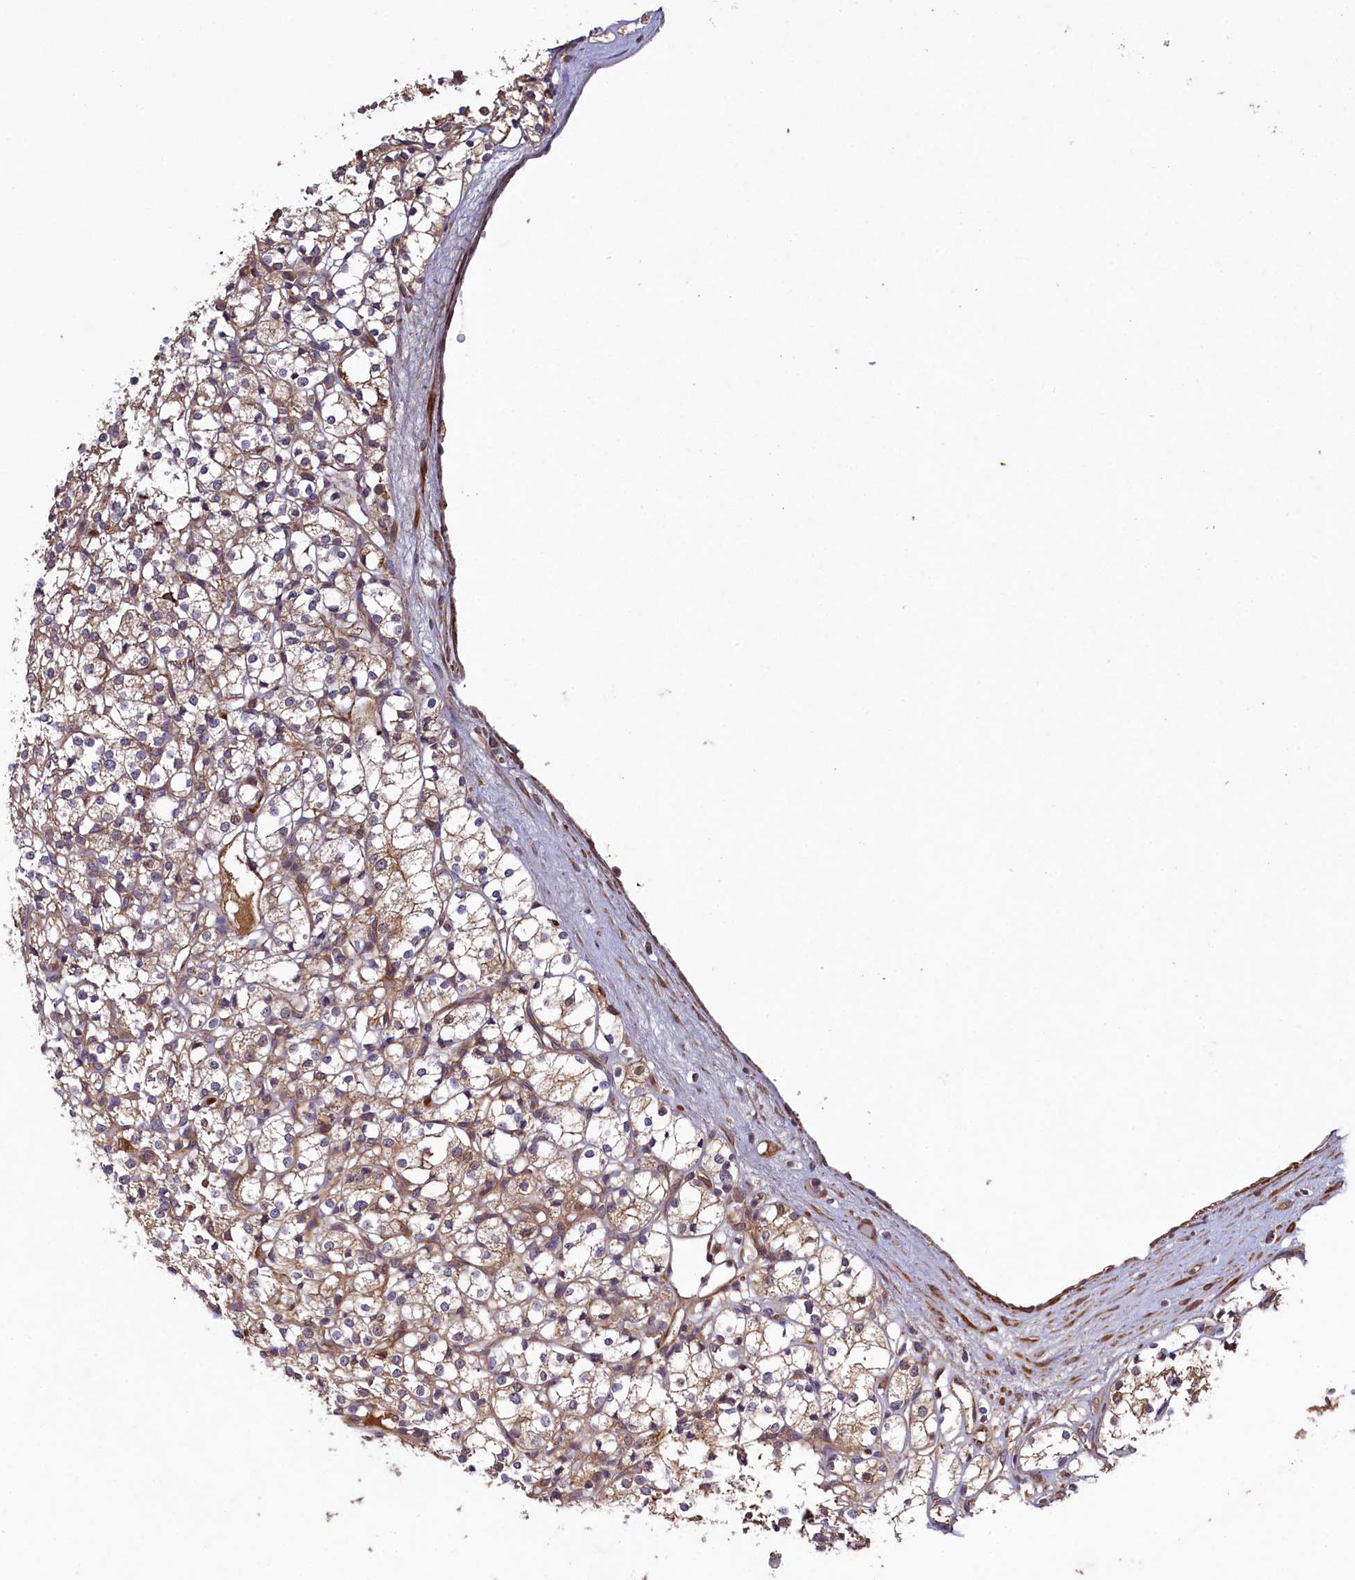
{"staining": {"intensity": "weak", "quantity": "25%-75%", "location": "cytoplasmic/membranous"}, "tissue": "renal cancer", "cell_type": "Tumor cells", "image_type": "cancer", "snomed": [{"axis": "morphology", "description": "Adenocarcinoma, NOS"}, {"axis": "topography", "description": "Kidney"}], "caption": "Protein analysis of adenocarcinoma (renal) tissue exhibits weak cytoplasmic/membranous positivity in approximately 25%-75% of tumor cells. The staining is performed using DAB brown chromogen to label protein expression. The nuclei are counter-stained blue using hematoxylin.", "gene": "CCDC102A", "patient": {"sex": "male", "age": 77}}